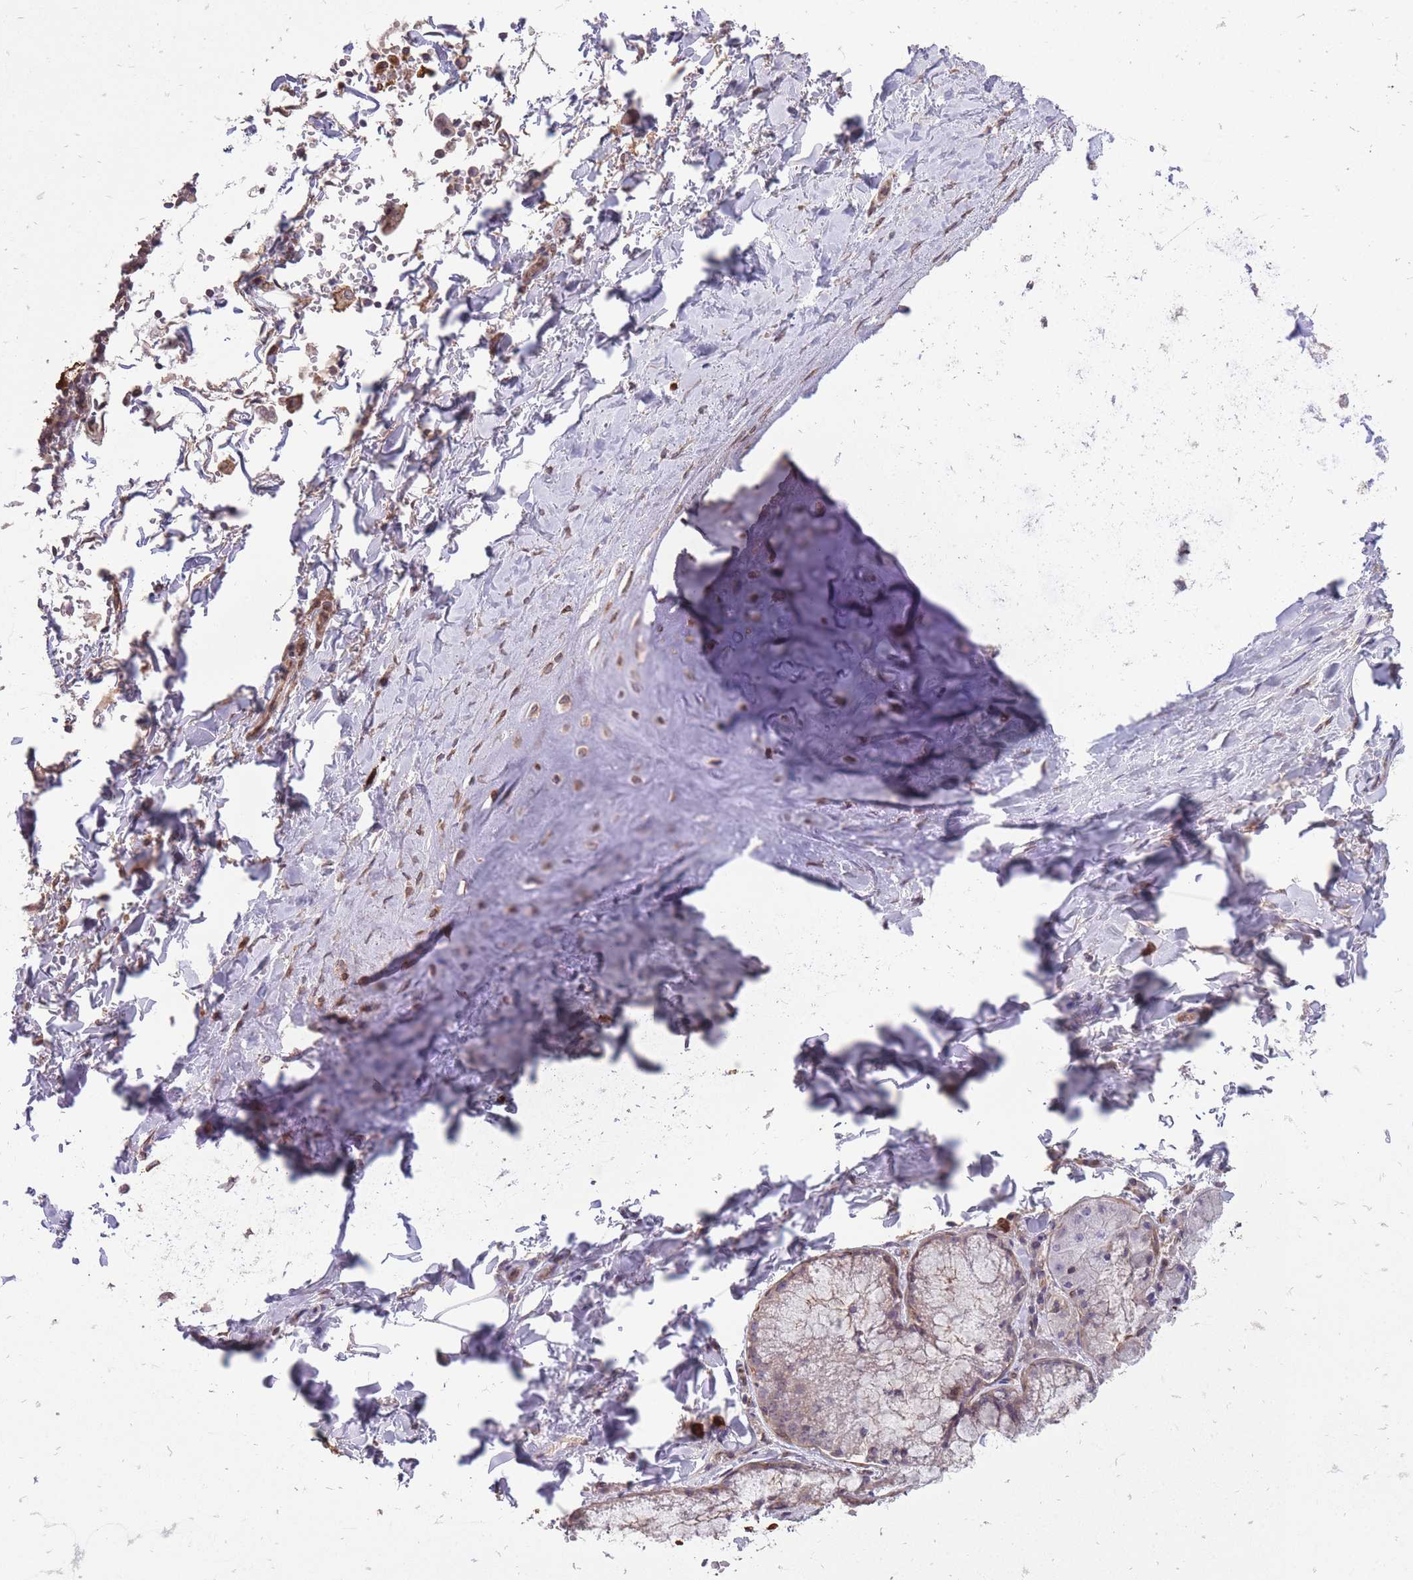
{"staining": {"intensity": "negative", "quantity": "none", "location": "none"}, "tissue": "adipose tissue", "cell_type": "Adipocytes", "image_type": "normal", "snomed": [{"axis": "morphology", "description": "Normal tissue, NOS"}, {"axis": "topography", "description": "Cartilage tissue"}, {"axis": "topography", "description": "Bronchus"}], "caption": "A high-resolution image shows immunohistochemistry staining of benign adipose tissue, which displays no significant positivity in adipocytes. (DAB IHC visualized using brightfield microscopy, high magnification).", "gene": "TET3", "patient": {"sex": "male", "age": 63}}